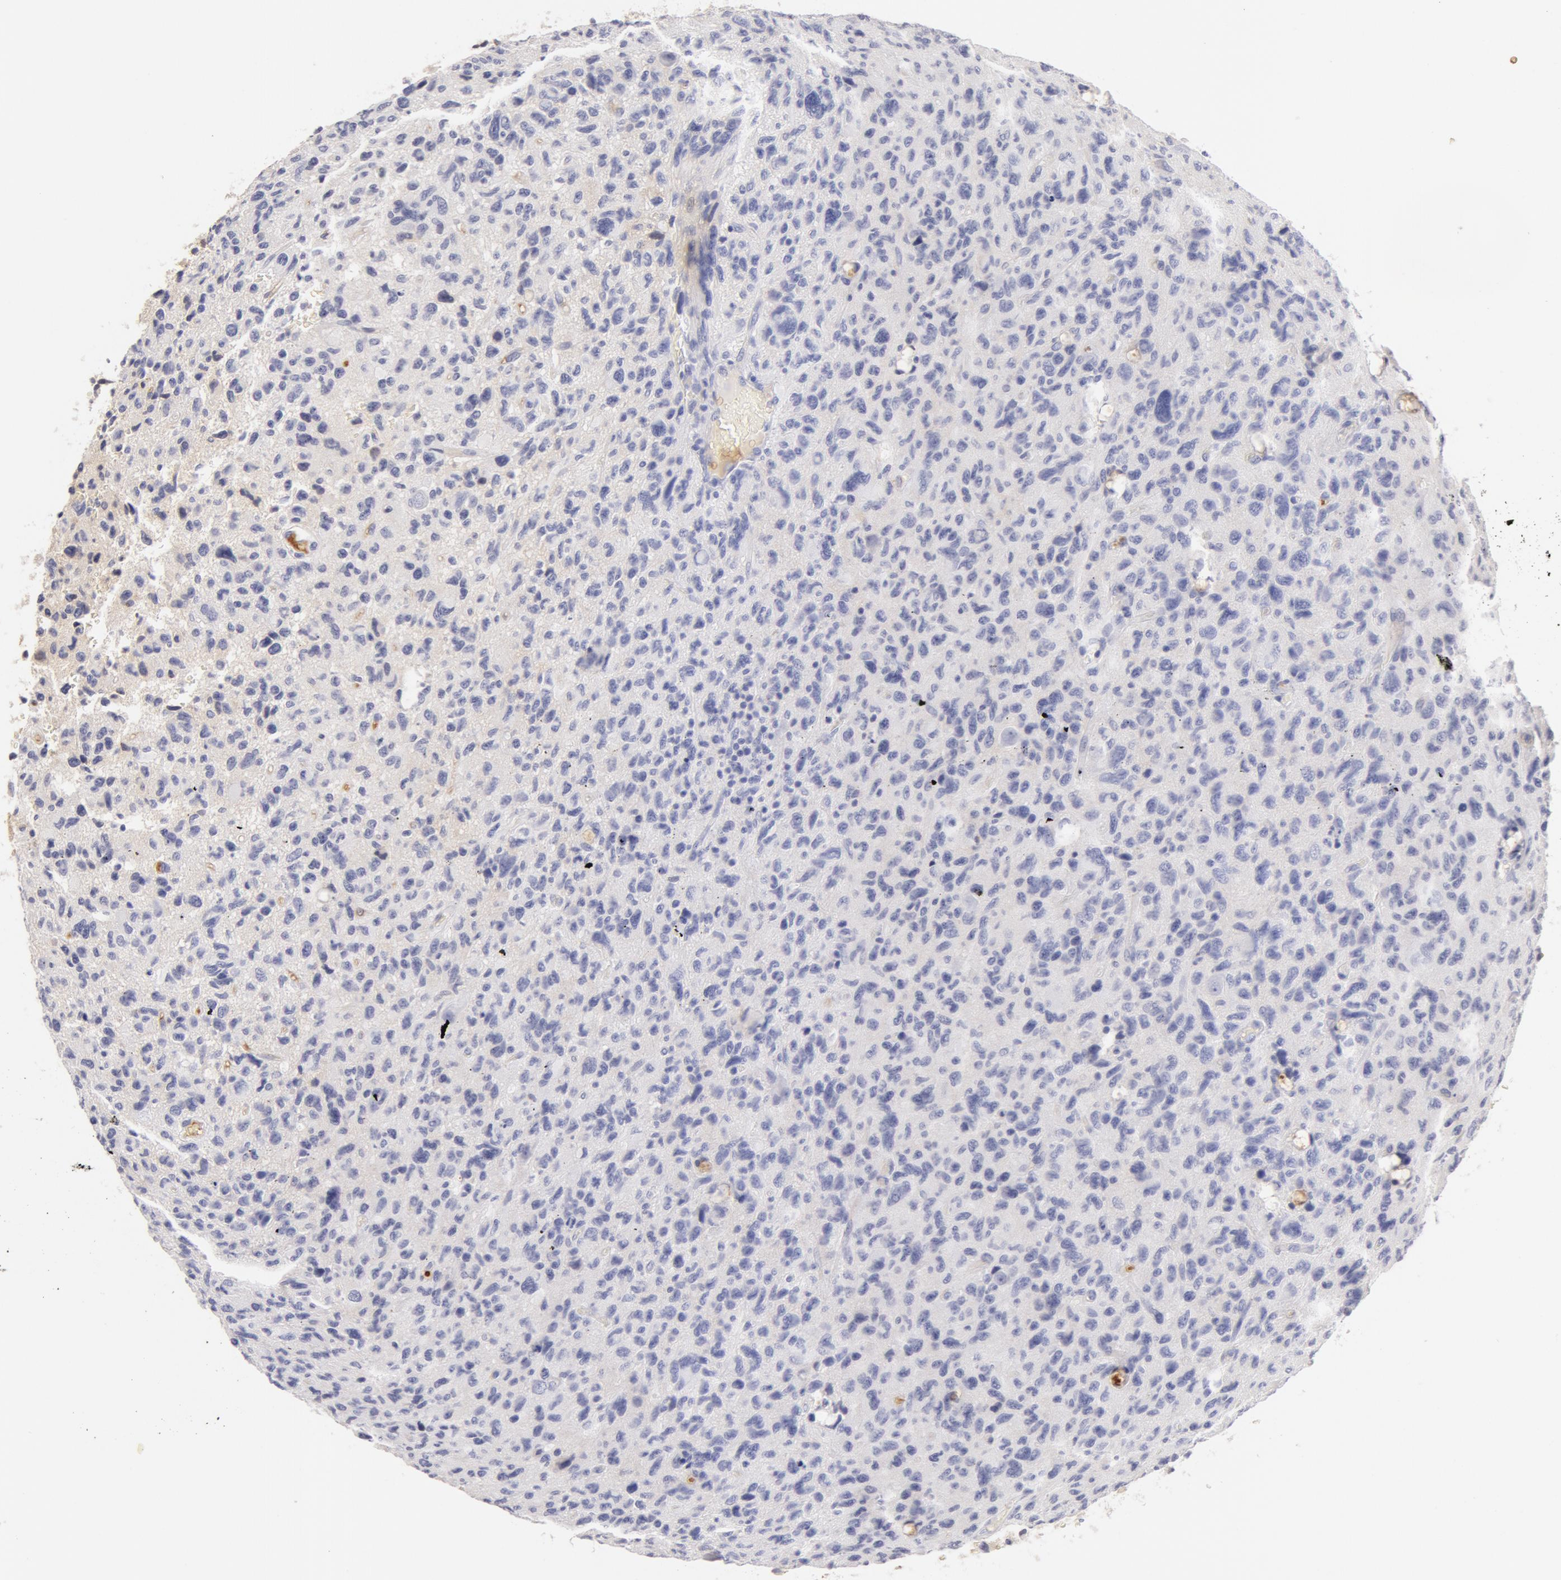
{"staining": {"intensity": "negative", "quantity": "none", "location": "none"}, "tissue": "glioma", "cell_type": "Tumor cells", "image_type": "cancer", "snomed": [{"axis": "morphology", "description": "Glioma, malignant, High grade"}, {"axis": "topography", "description": "Brain"}], "caption": "Histopathology image shows no significant protein expression in tumor cells of malignant glioma (high-grade). (DAB (3,3'-diaminobenzidine) immunohistochemistry (IHC), high magnification).", "gene": "GC", "patient": {"sex": "female", "age": 60}}